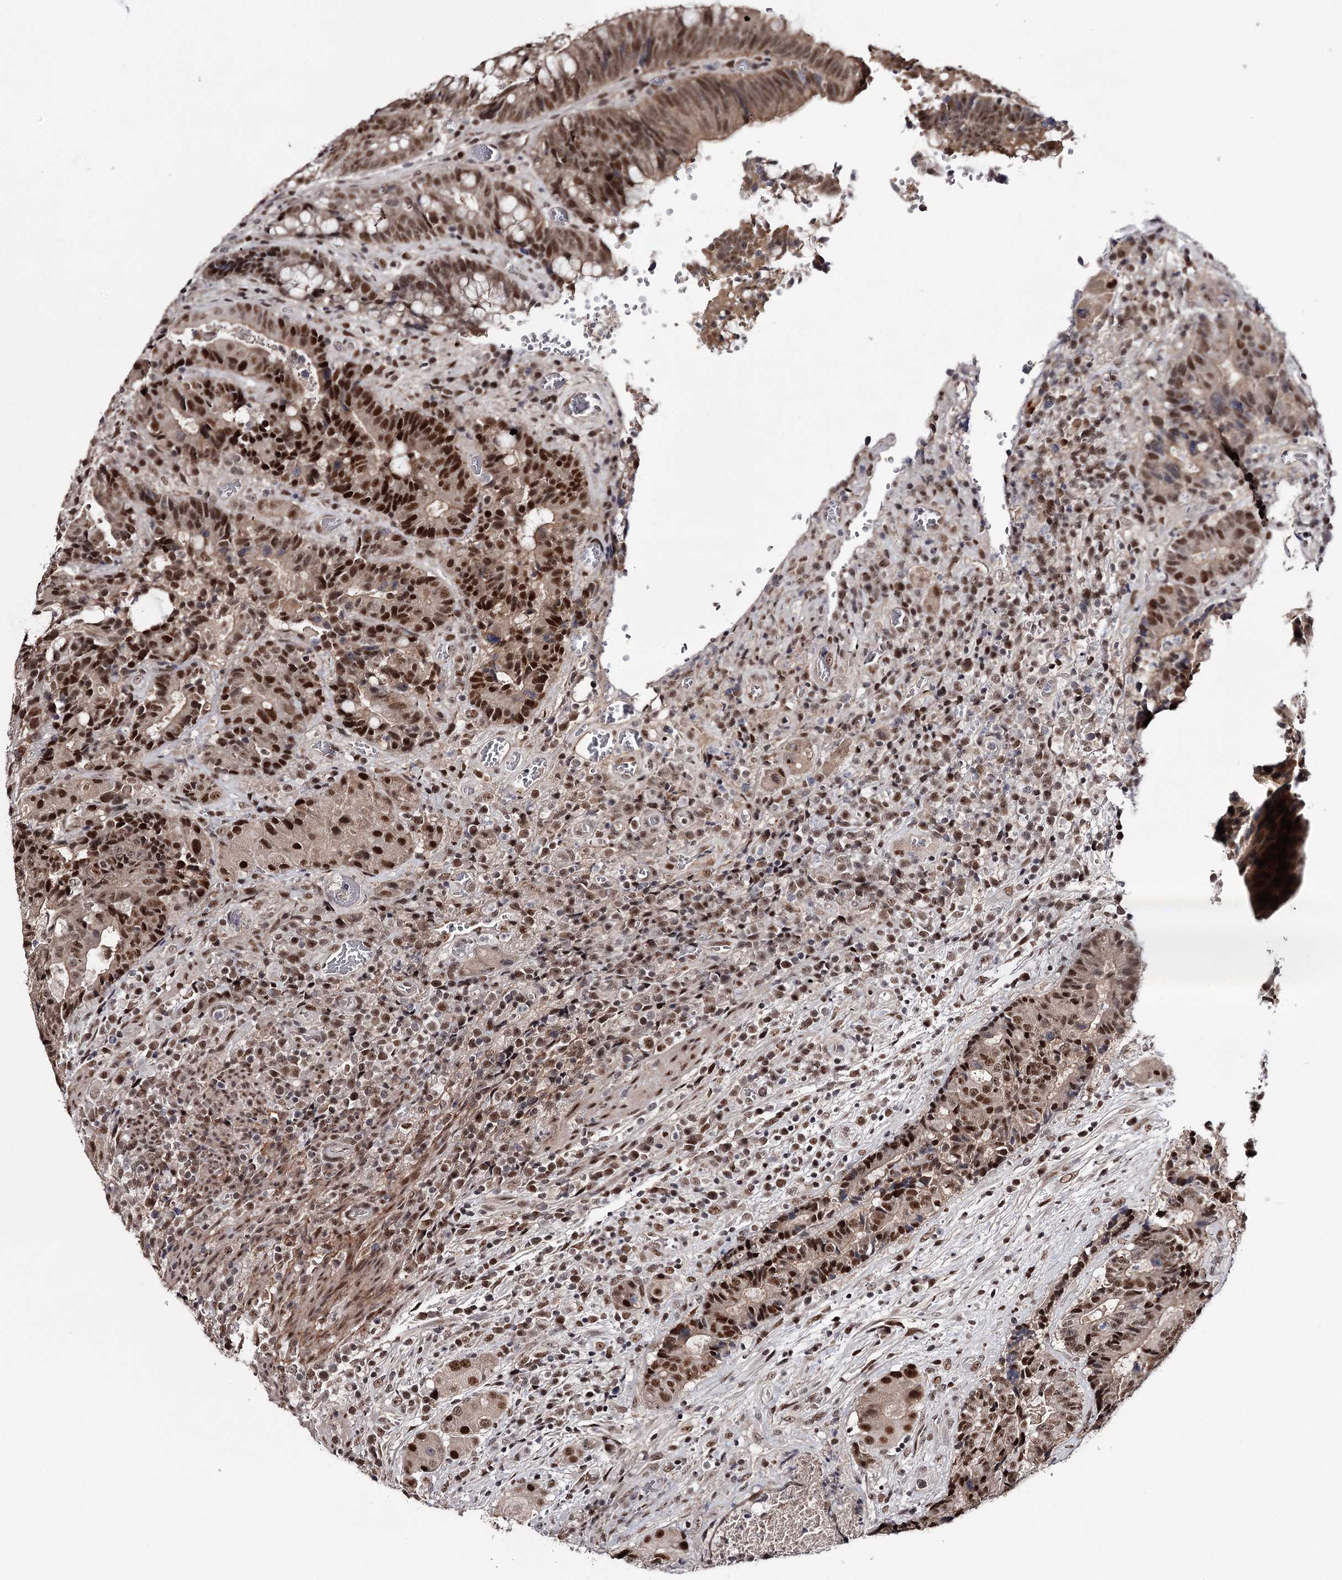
{"staining": {"intensity": "strong", "quantity": ">75%", "location": "nuclear"}, "tissue": "colorectal cancer", "cell_type": "Tumor cells", "image_type": "cancer", "snomed": [{"axis": "morphology", "description": "Adenocarcinoma, NOS"}, {"axis": "topography", "description": "Rectum"}], "caption": "Immunohistochemistry (DAB) staining of colorectal adenocarcinoma reveals strong nuclear protein expression in approximately >75% of tumor cells.", "gene": "TTC33", "patient": {"sex": "male", "age": 69}}